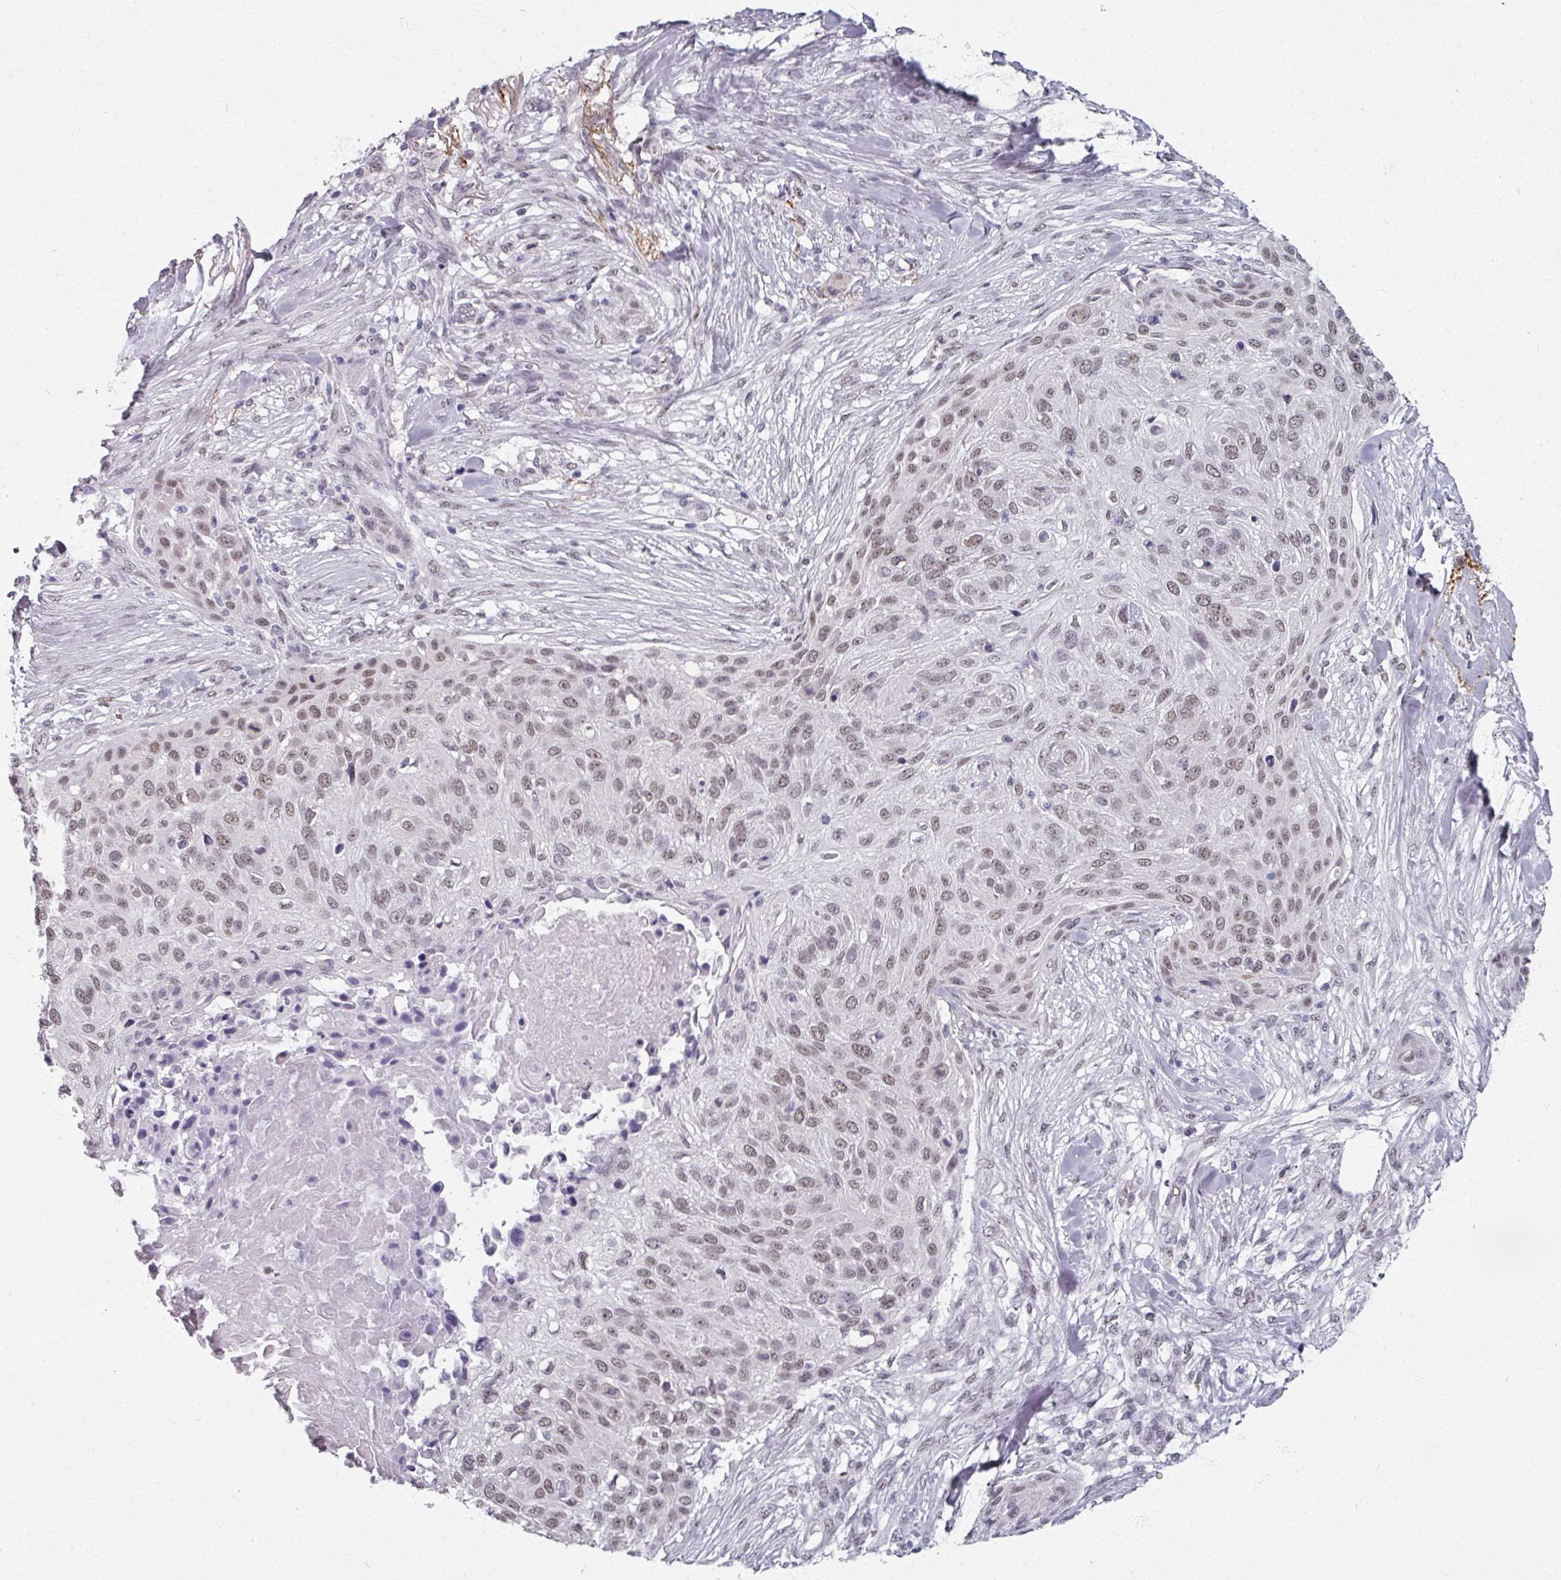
{"staining": {"intensity": "moderate", "quantity": ">75%", "location": "nuclear"}, "tissue": "skin cancer", "cell_type": "Tumor cells", "image_type": "cancer", "snomed": [{"axis": "morphology", "description": "Squamous cell carcinoma, NOS"}, {"axis": "topography", "description": "Skin"}], "caption": "The micrograph demonstrates a brown stain indicating the presence of a protein in the nuclear of tumor cells in squamous cell carcinoma (skin).", "gene": "RIPOR3", "patient": {"sex": "female", "age": 87}}